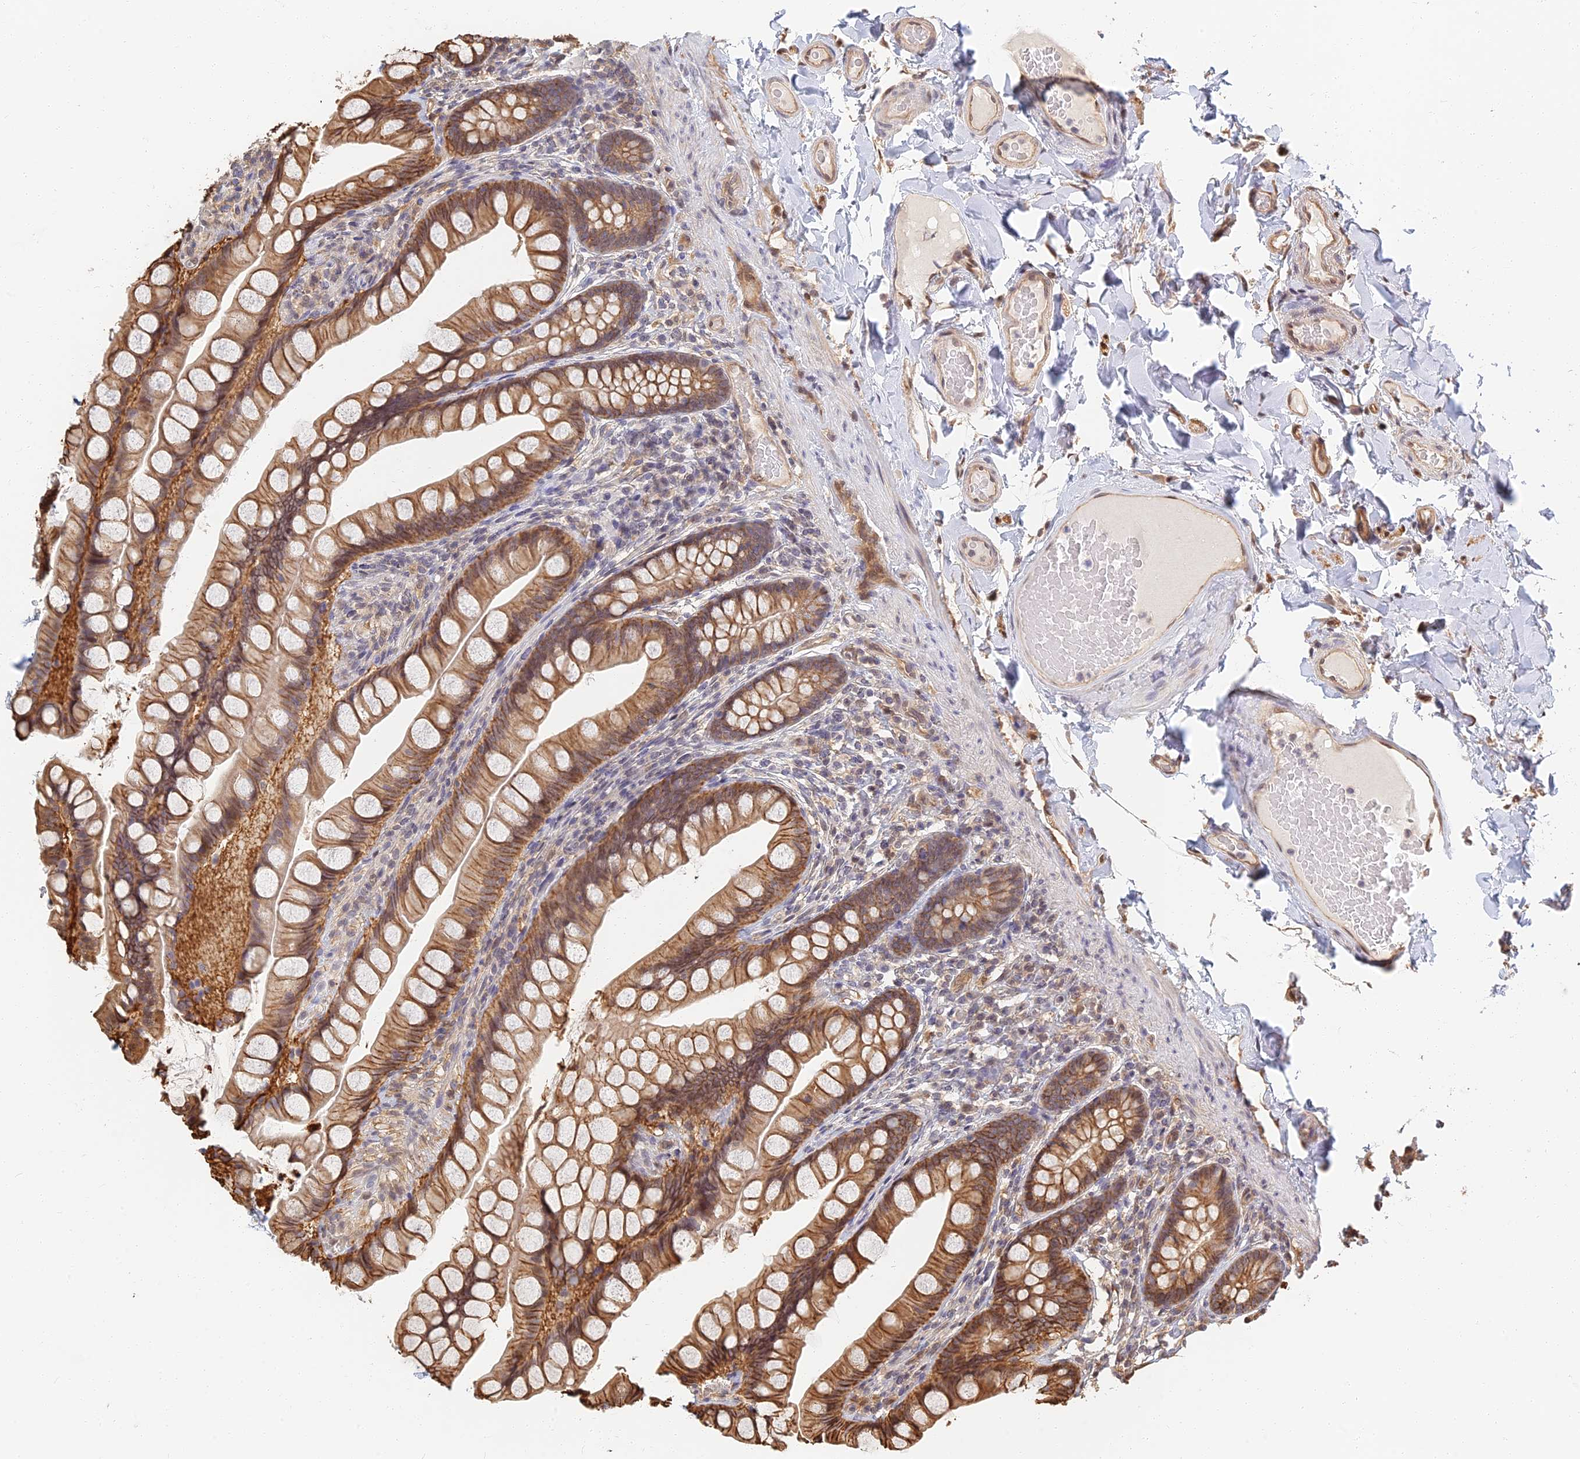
{"staining": {"intensity": "strong", "quantity": ">75%", "location": "cytoplasmic/membranous"}, "tissue": "small intestine", "cell_type": "Glandular cells", "image_type": "normal", "snomed": [{"axis": "morphology", "description": "Normal tissue, NOS"}, {"axis": "topography", "description": "Small intestine"}], "caption": "Benign small intestine was stained to show a protein in brown. There is high levels of strong cytoplasmic/membranous expression in about >75% of glandular cells. (DAB = brown stain, brightfield microscopy at high magnification).", "gene": "LRRN3", "patient": {"sex": "male", "age": 70}}